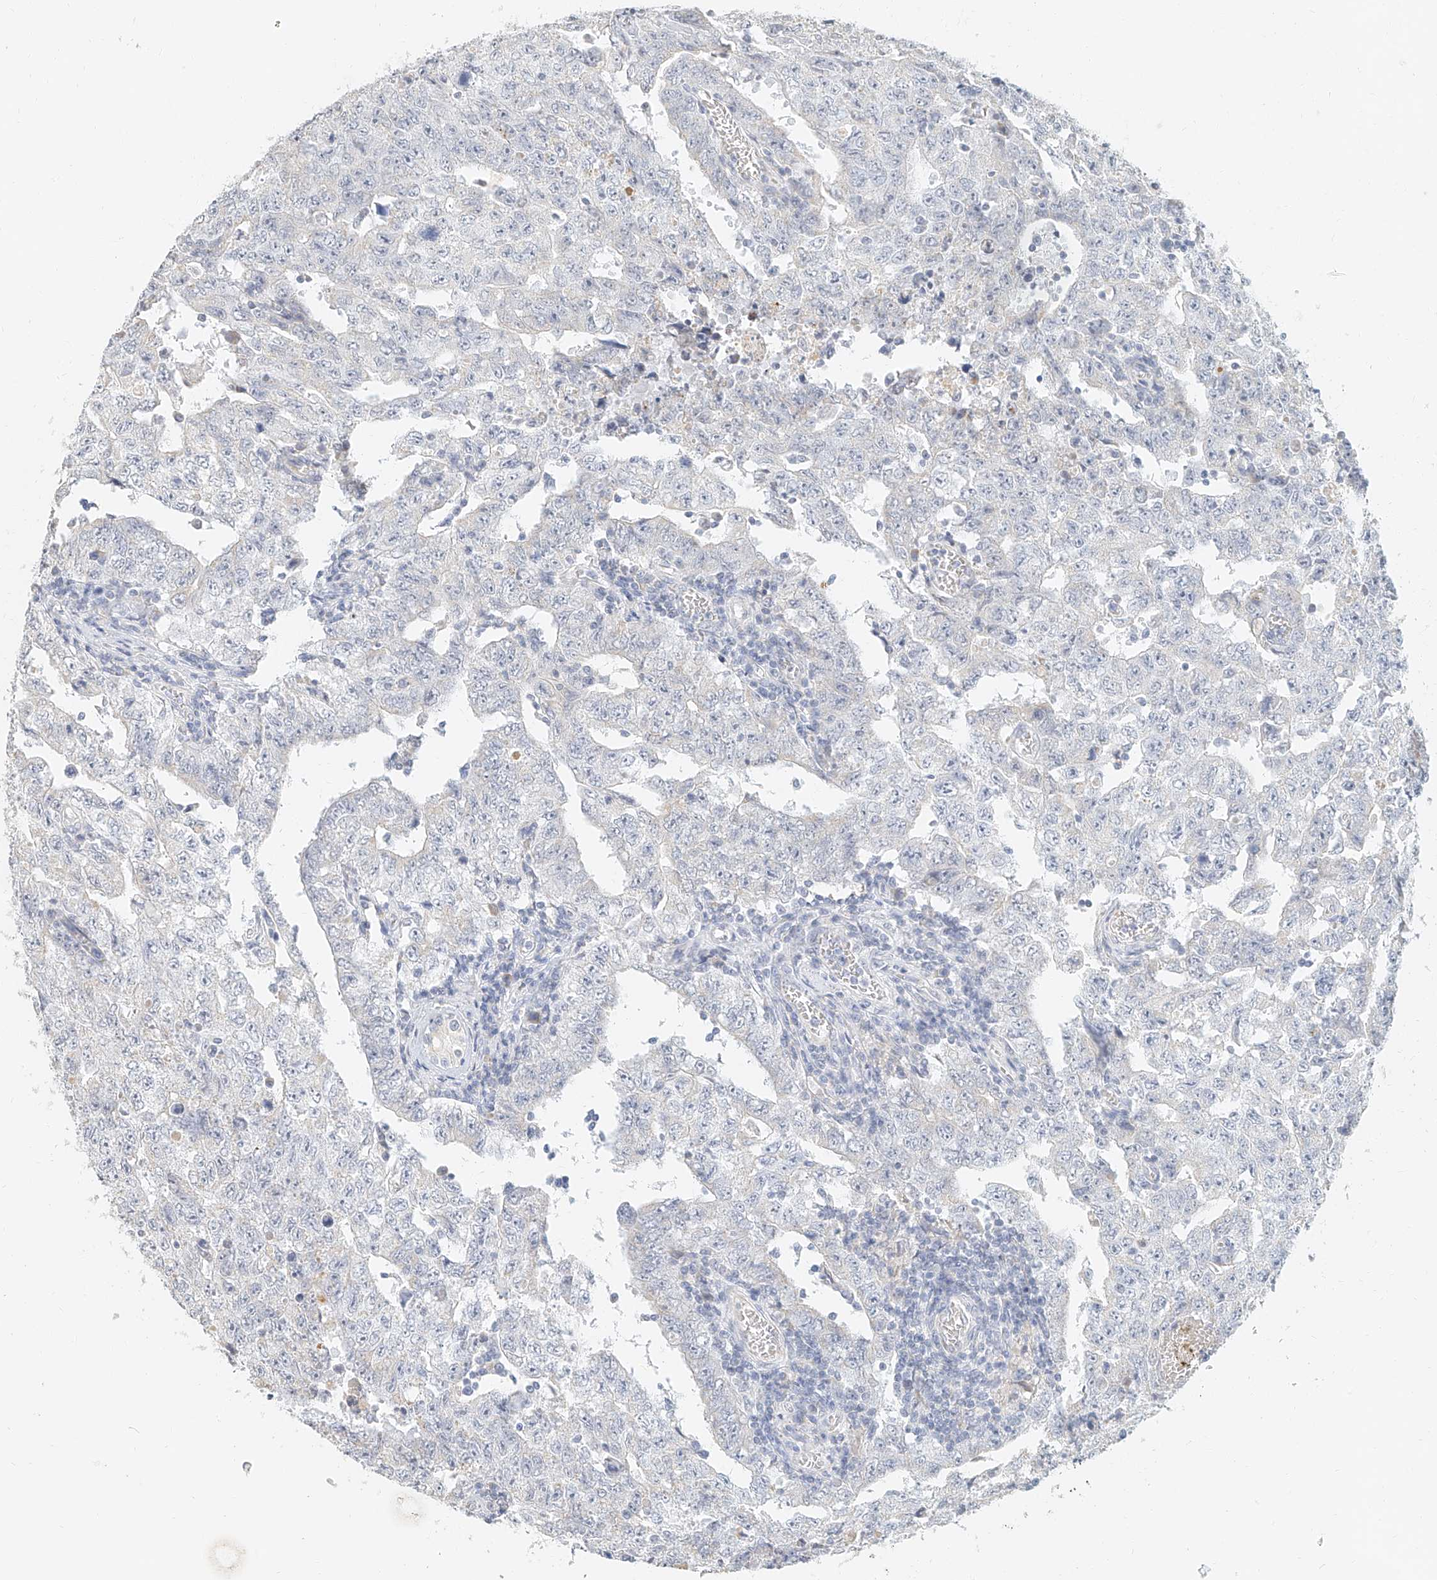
{"staining": {"intensity": "negative", "quantity": "none", "location": "none"}, "tissue": "testis cancer", "cell_type": "Tumor cells", "image_type": "cancer", "snomed": [{"axis": "morphology", "description": "Carcinoma, Embryonal, NOS"}, {"axis": "topography", "description": "Testis"}], "caption": "Photomicrograph shows no protein expression in tumor cells of testis cancer tissue.", "gene": "CXorf58", "patient": {"sex": "male", "age": 26}}